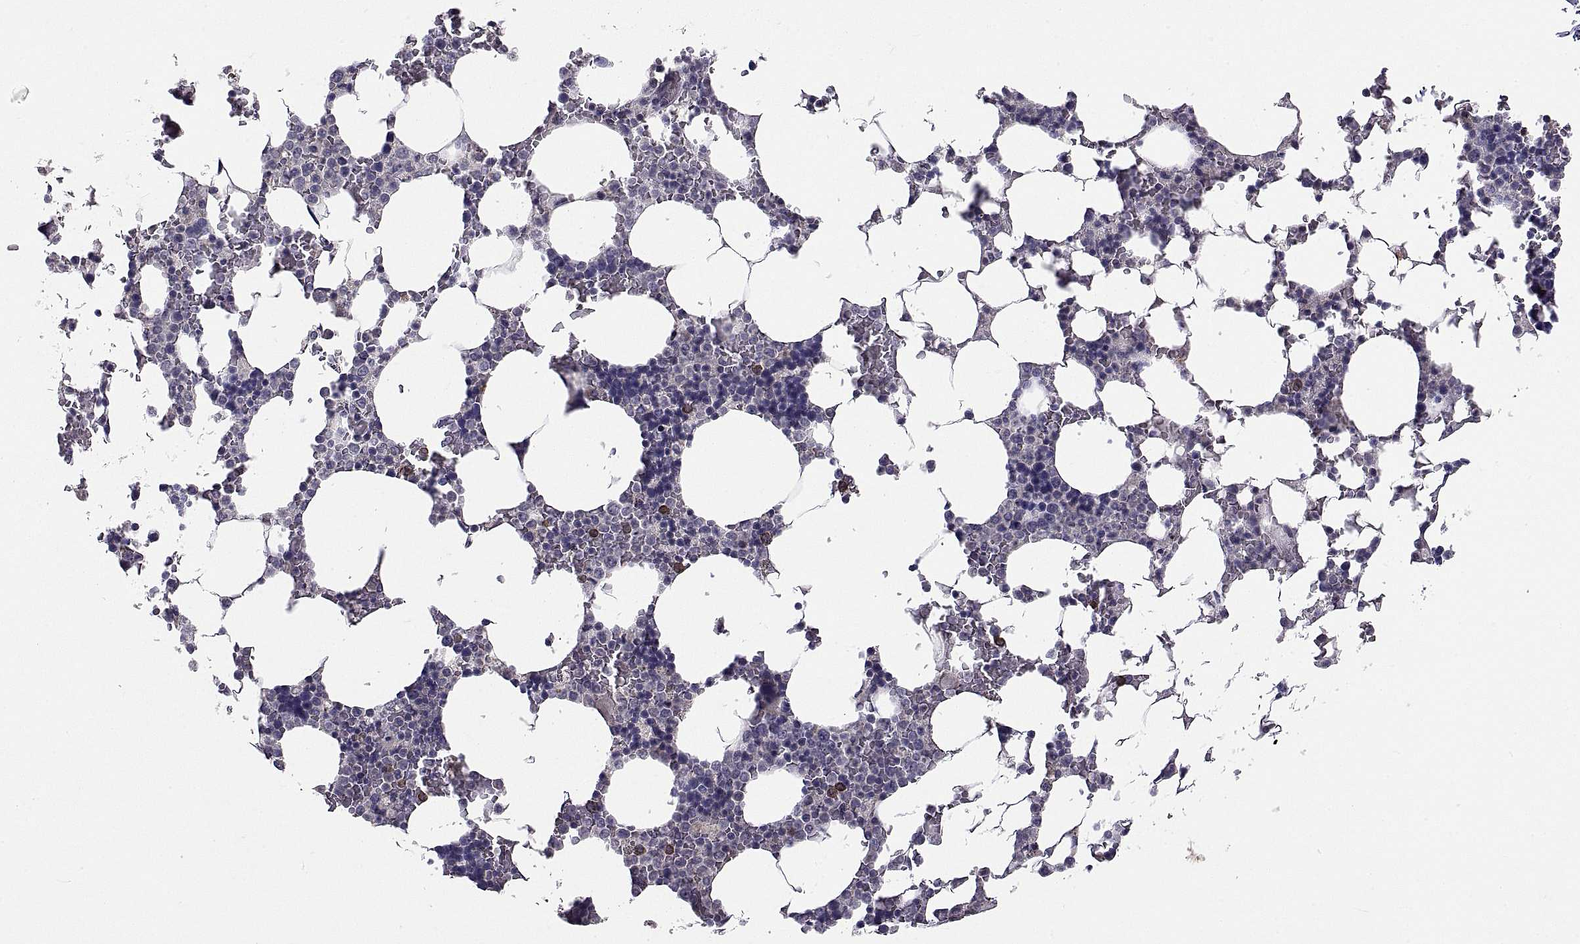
{"staining": {"intensity": "moderate", "quantity": "<25%", "location": "cytoplasmic/membranous"}, "tissue": "bone marrow", "cell_type": "Hematopoietic cells", "image_type": "normal", "snomed": [{"axis": "morphology", "description": "Normal tissue, NOS"}, {"axis": "topography", "description": "Bone marrow"}], "caption": "The immunohistochemical stain labels moderate cytoplasmic/membranous staining in hematopoietic cells of benign bone marrow.", "gene": "NPTX2", "patient": {"sex": "male", "age": 51}}